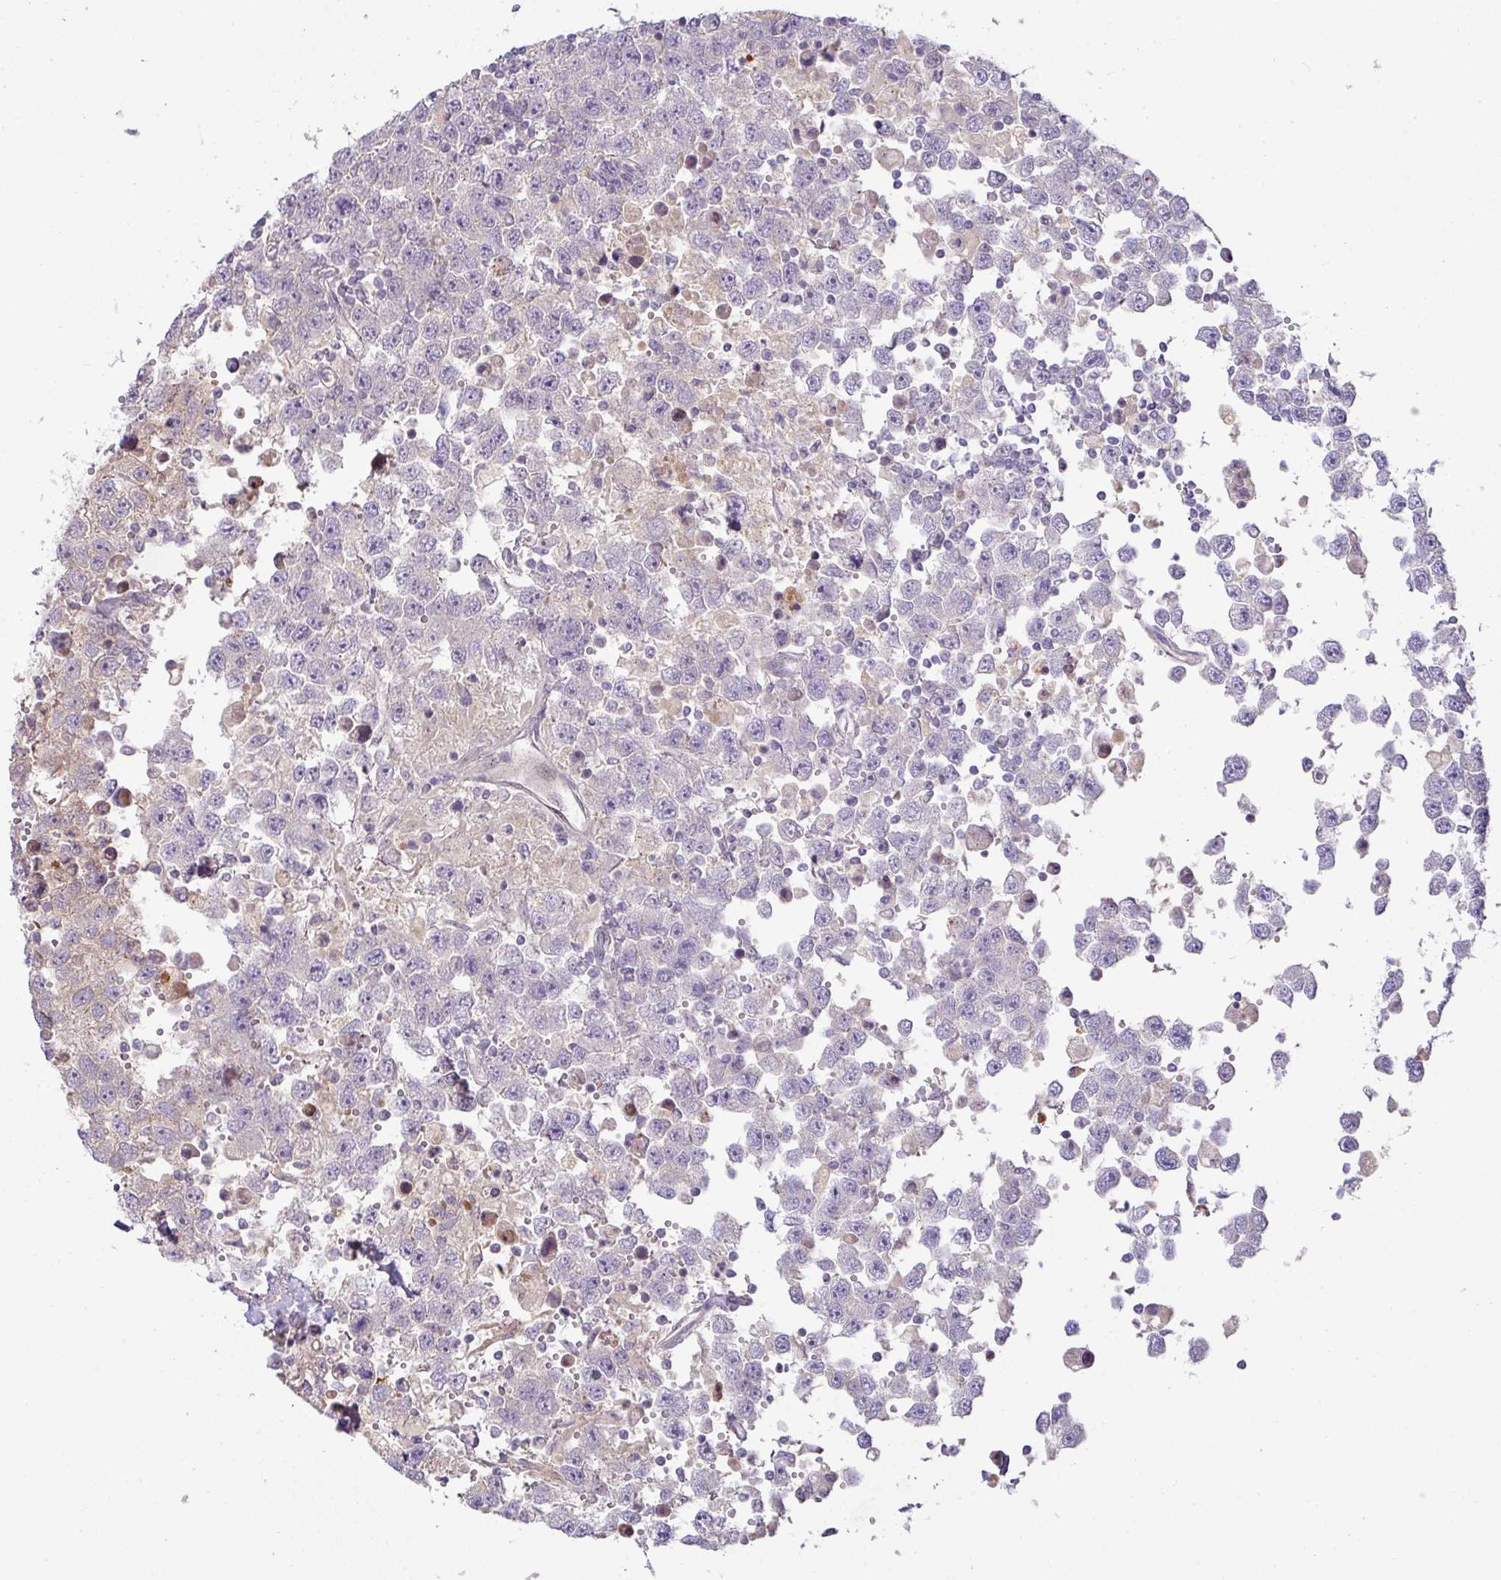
{"staining": {"intensity": "negative", "quantity": "none", "location": "none"}, "tissue": "testis cancer", "cell_type": "Tumor cells", "image_type": "cancer", "snomed": [{"axis": "morphology", "description": "Carcinoma, Embryonal, NOS"}, {"axis": "topography", "description": "Testis"}], "caption": "This is an IHC micrograph of testis cancer. There is no staining in tumor cells.", "gene": "HOXC13", "patient": {"sex": "male", "age": 83}}